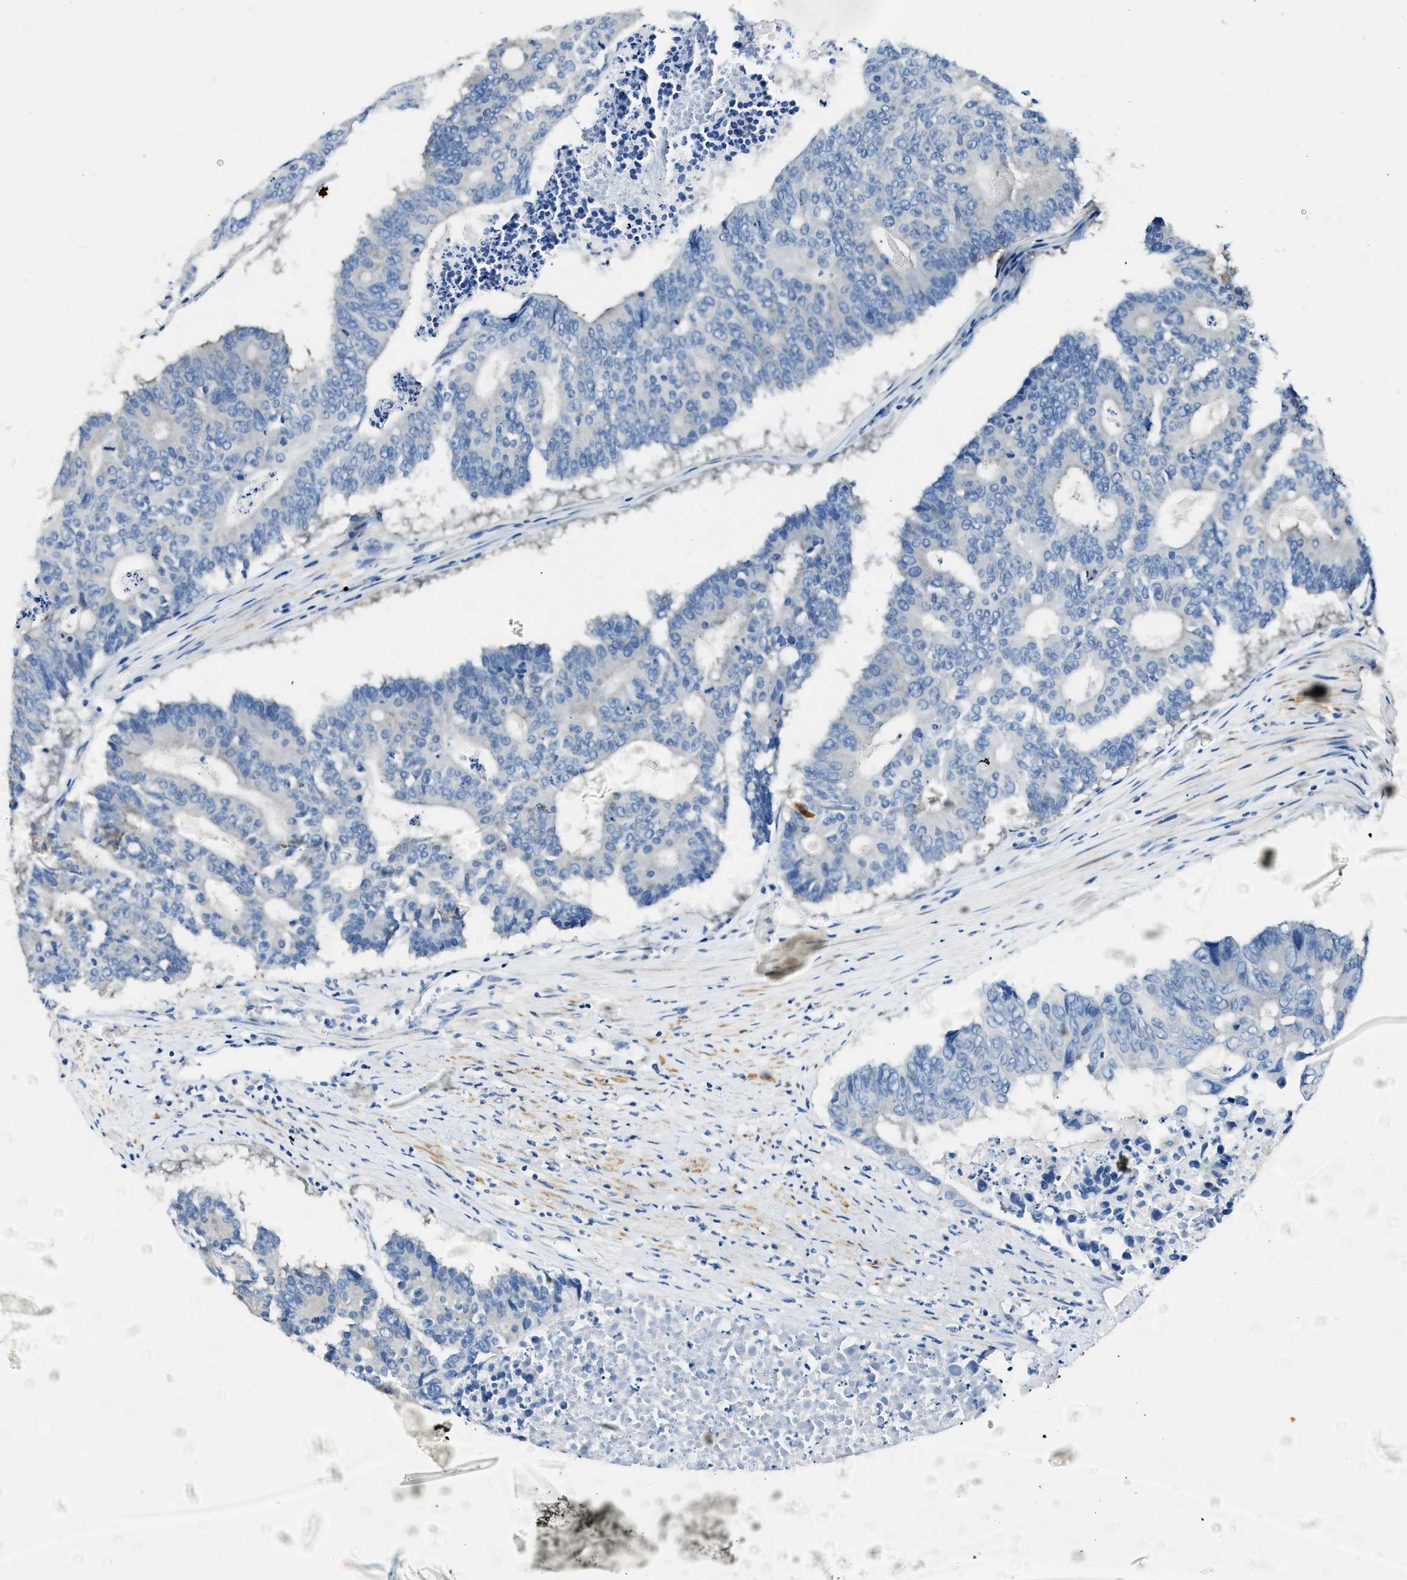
{"staining": {"intensity": "negative", "quantity": "none", "location": "none"}, "tissue": "colorectal cancer", "cell_type": "Tumor cells", "image_type": "cancer", "snomed": [{"axis": "morphology", "description": "Adenocarcinoma, NOS"}, {"axis": "topography", "description": "Colon"}], "caption": "The photomicrograph exhibits no significant expression in tumor cells of colorectal cancer (adenocarcinoma).", "gene": "EIF2AK2", "patient": {"sex": "male", "age": 87}}